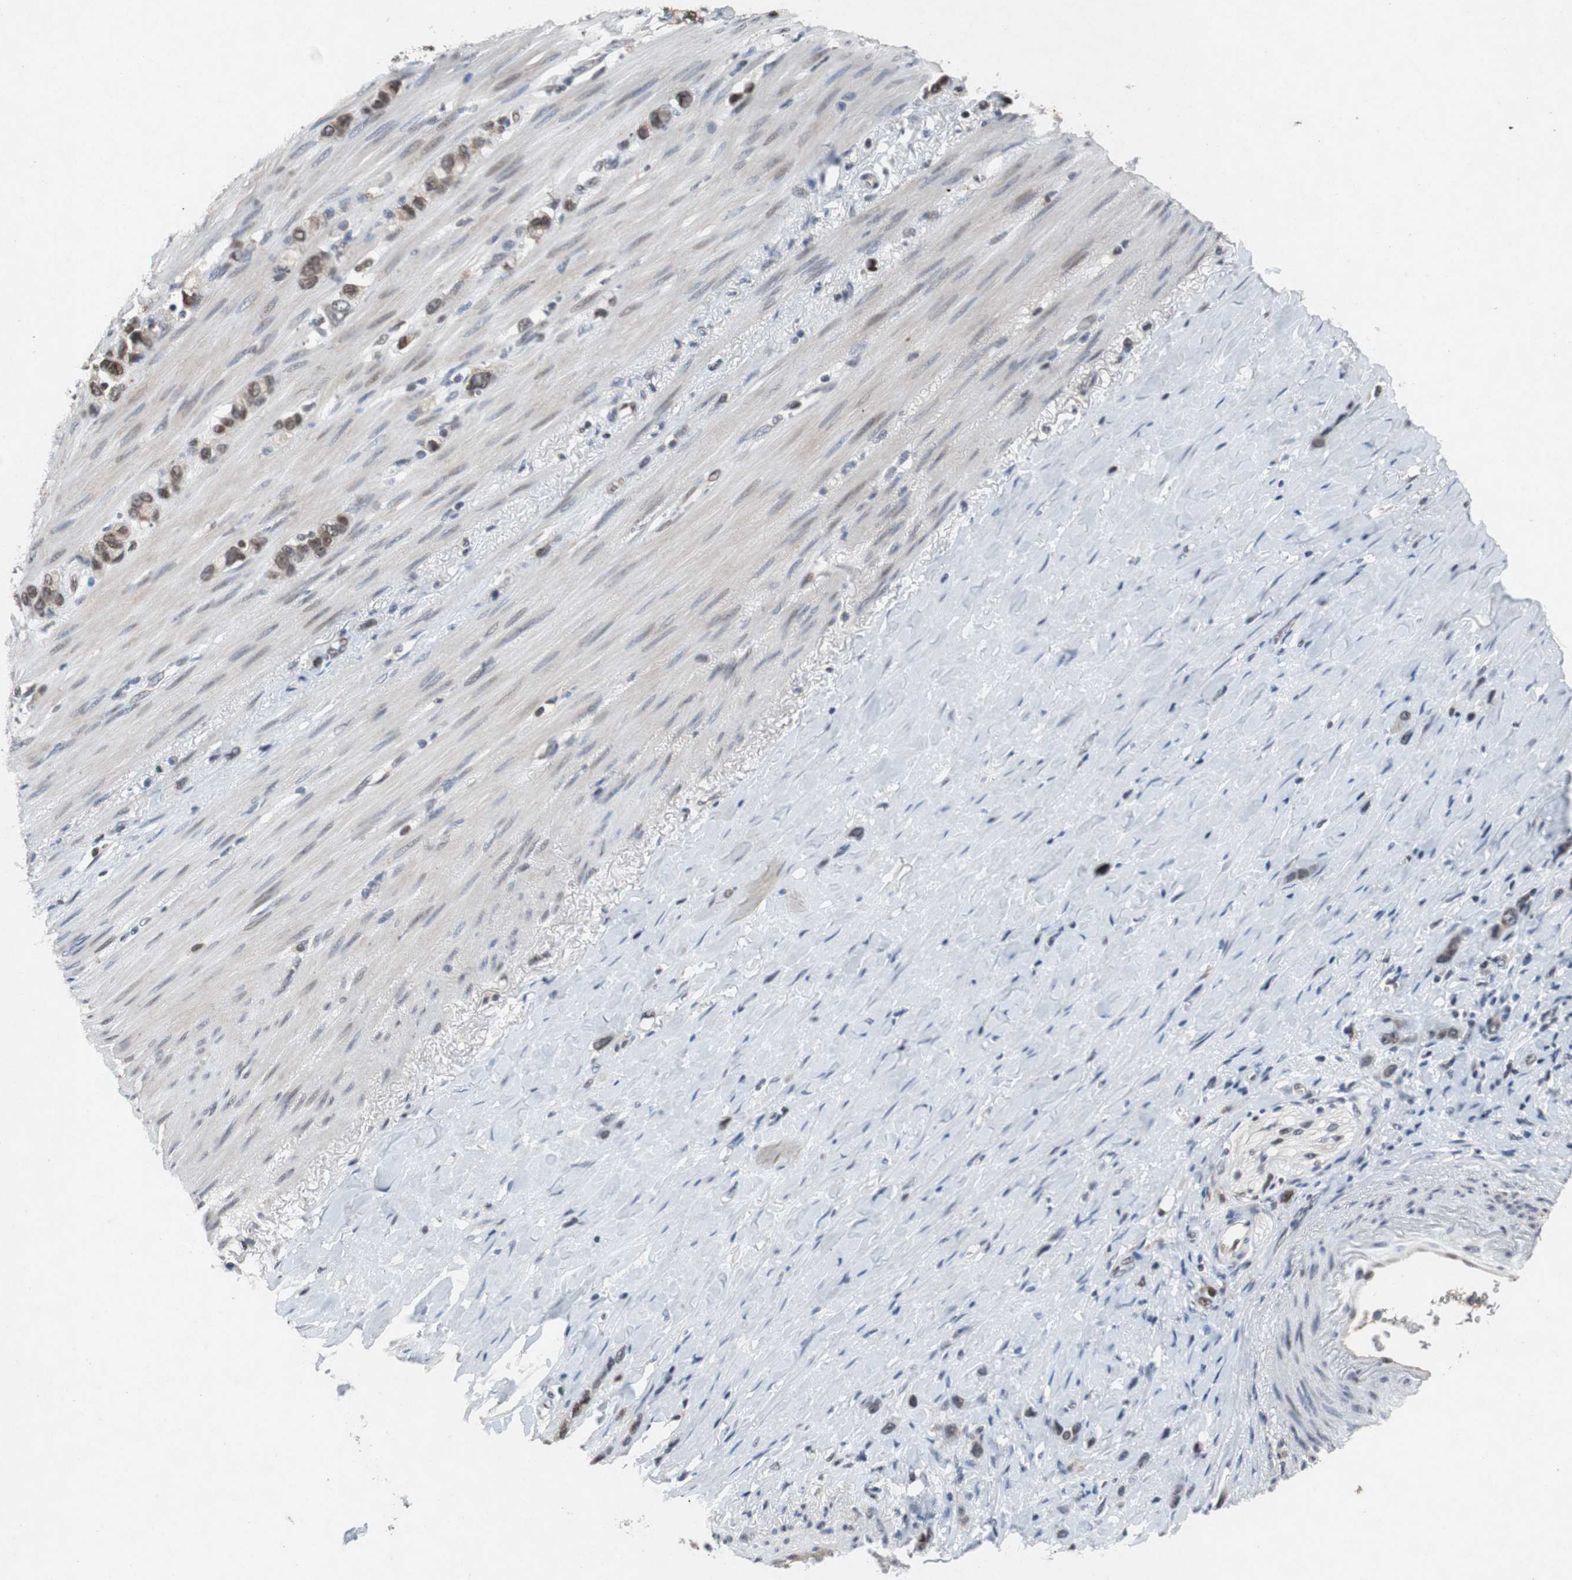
{"staining": {"intensity": "moderate", "quantity": "25%-75%", "location": "cytoplasmic/membranous"}, "tissue": "stomach cancer", "cell_type": "Tumor cells", "image_type": "cancer", "snomed": [{"axis": "morphology", "description": "Normal tissue, NOS"}, {"axis": "morphology", "description": "Adenocarcinoma, NOS"}, {"axis": "morphology", "description": "Adenocarcinoma, High grade"}, {"axis": "topography", "description": "Stomach, upper"}, {"axis": "topography", "description": "Stomach"}], "caption": "Immunohistochemical staining of adenocarcinoma (stomach) shows moderate cytoplasmic/membranous protein expression in about 25%-75% of tumor cells.", "gene": "TP63", "patient": {"sex": "female", "age": 65}}